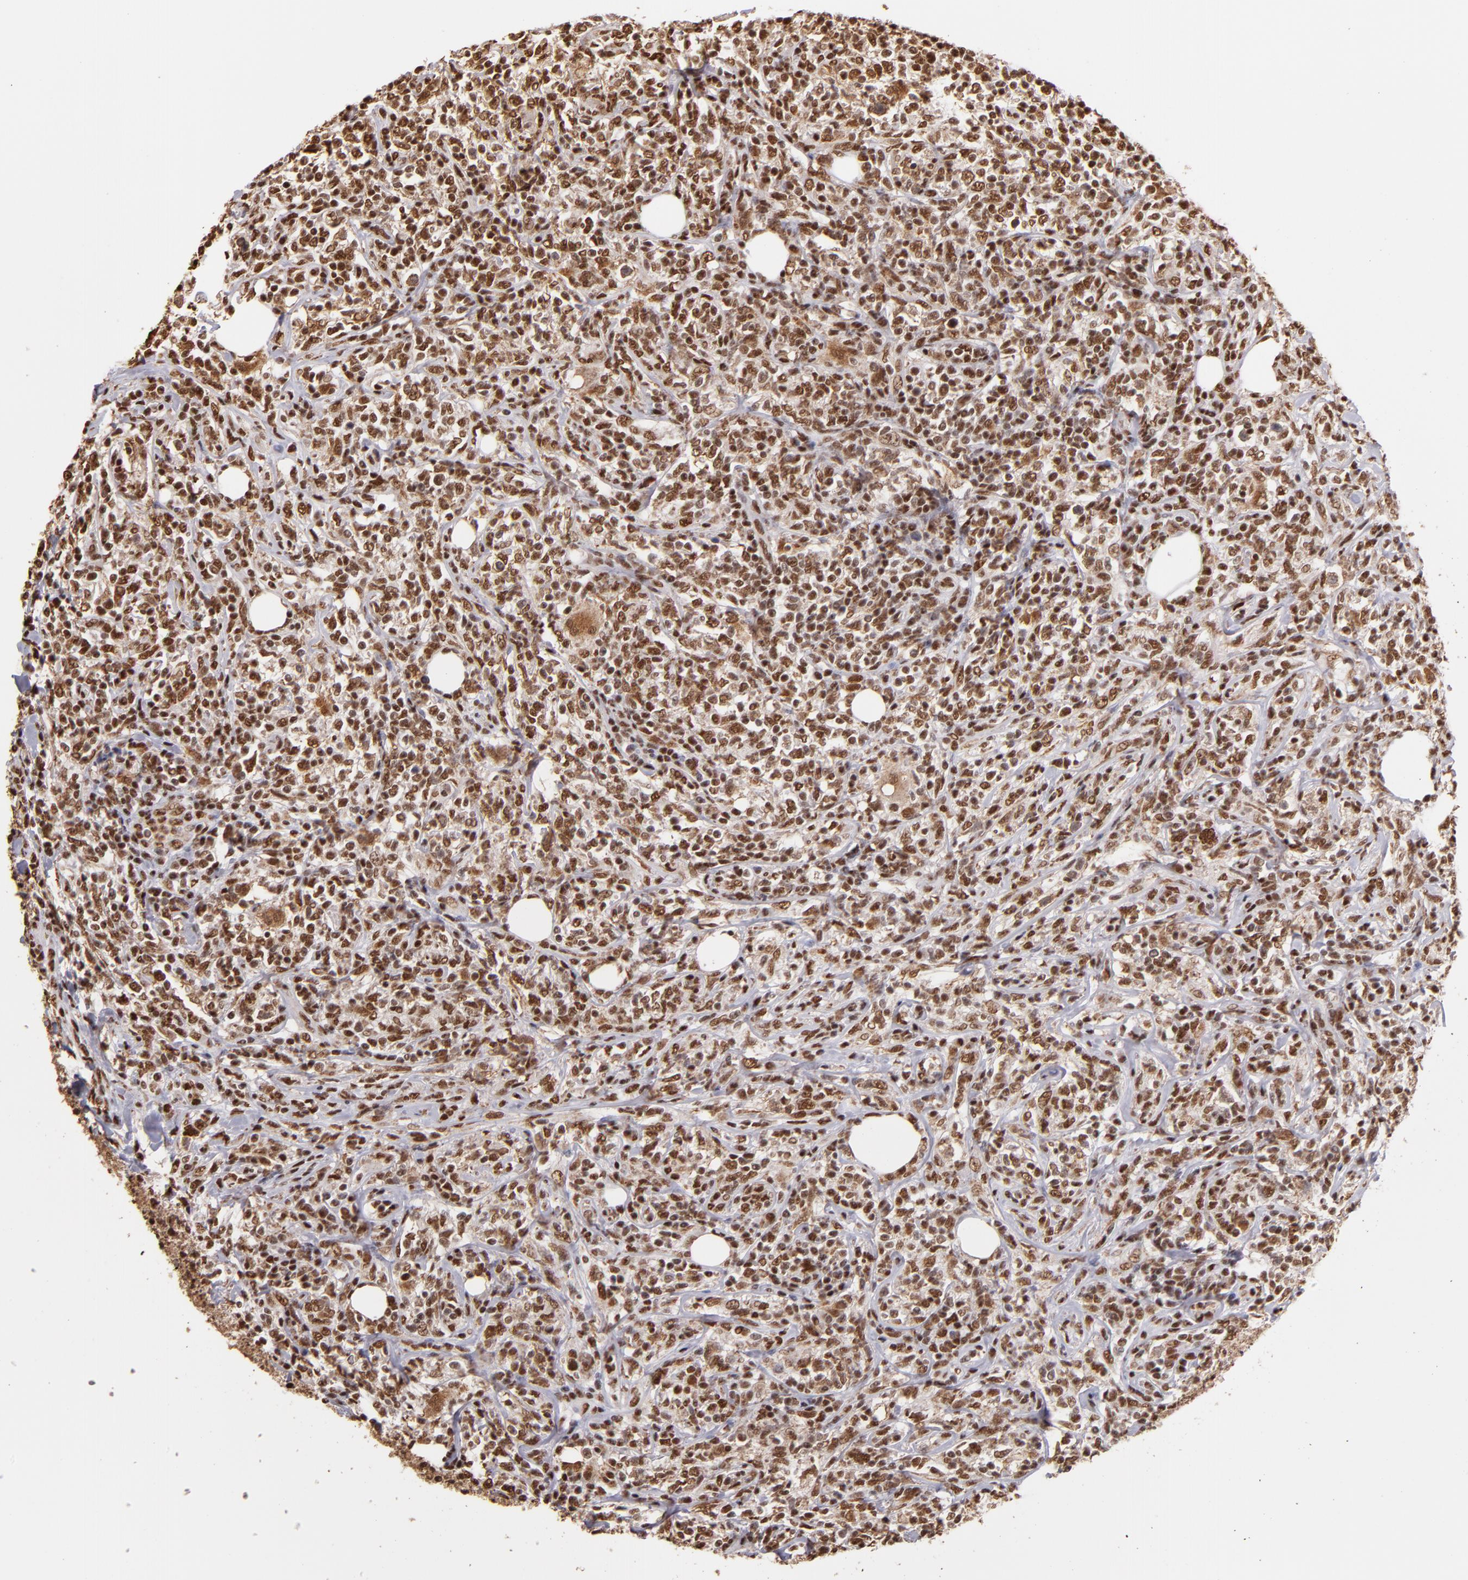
{"staining": {"intensity": "strong", "quantity": ">75%", "location": "cytoplasmic/membranous,nuclear"}, "tissue": "lymphoma", "cell_type": "Tumor cells", "image_type": "cancer", "snomed": [{"axis": "morphology", "description": "Malignant lymphoma, non-Hodgkin's type, High grade"}, {"axis": "topography", "description": "Lymph node"}], "caption": "Strong cytoplasmic/membranous and nuclear protein positivity is seen in approximately >75% of tumor cells in lymphoma.", "gene": "SP1", "patient": {"sex": "female", "age": 84}}